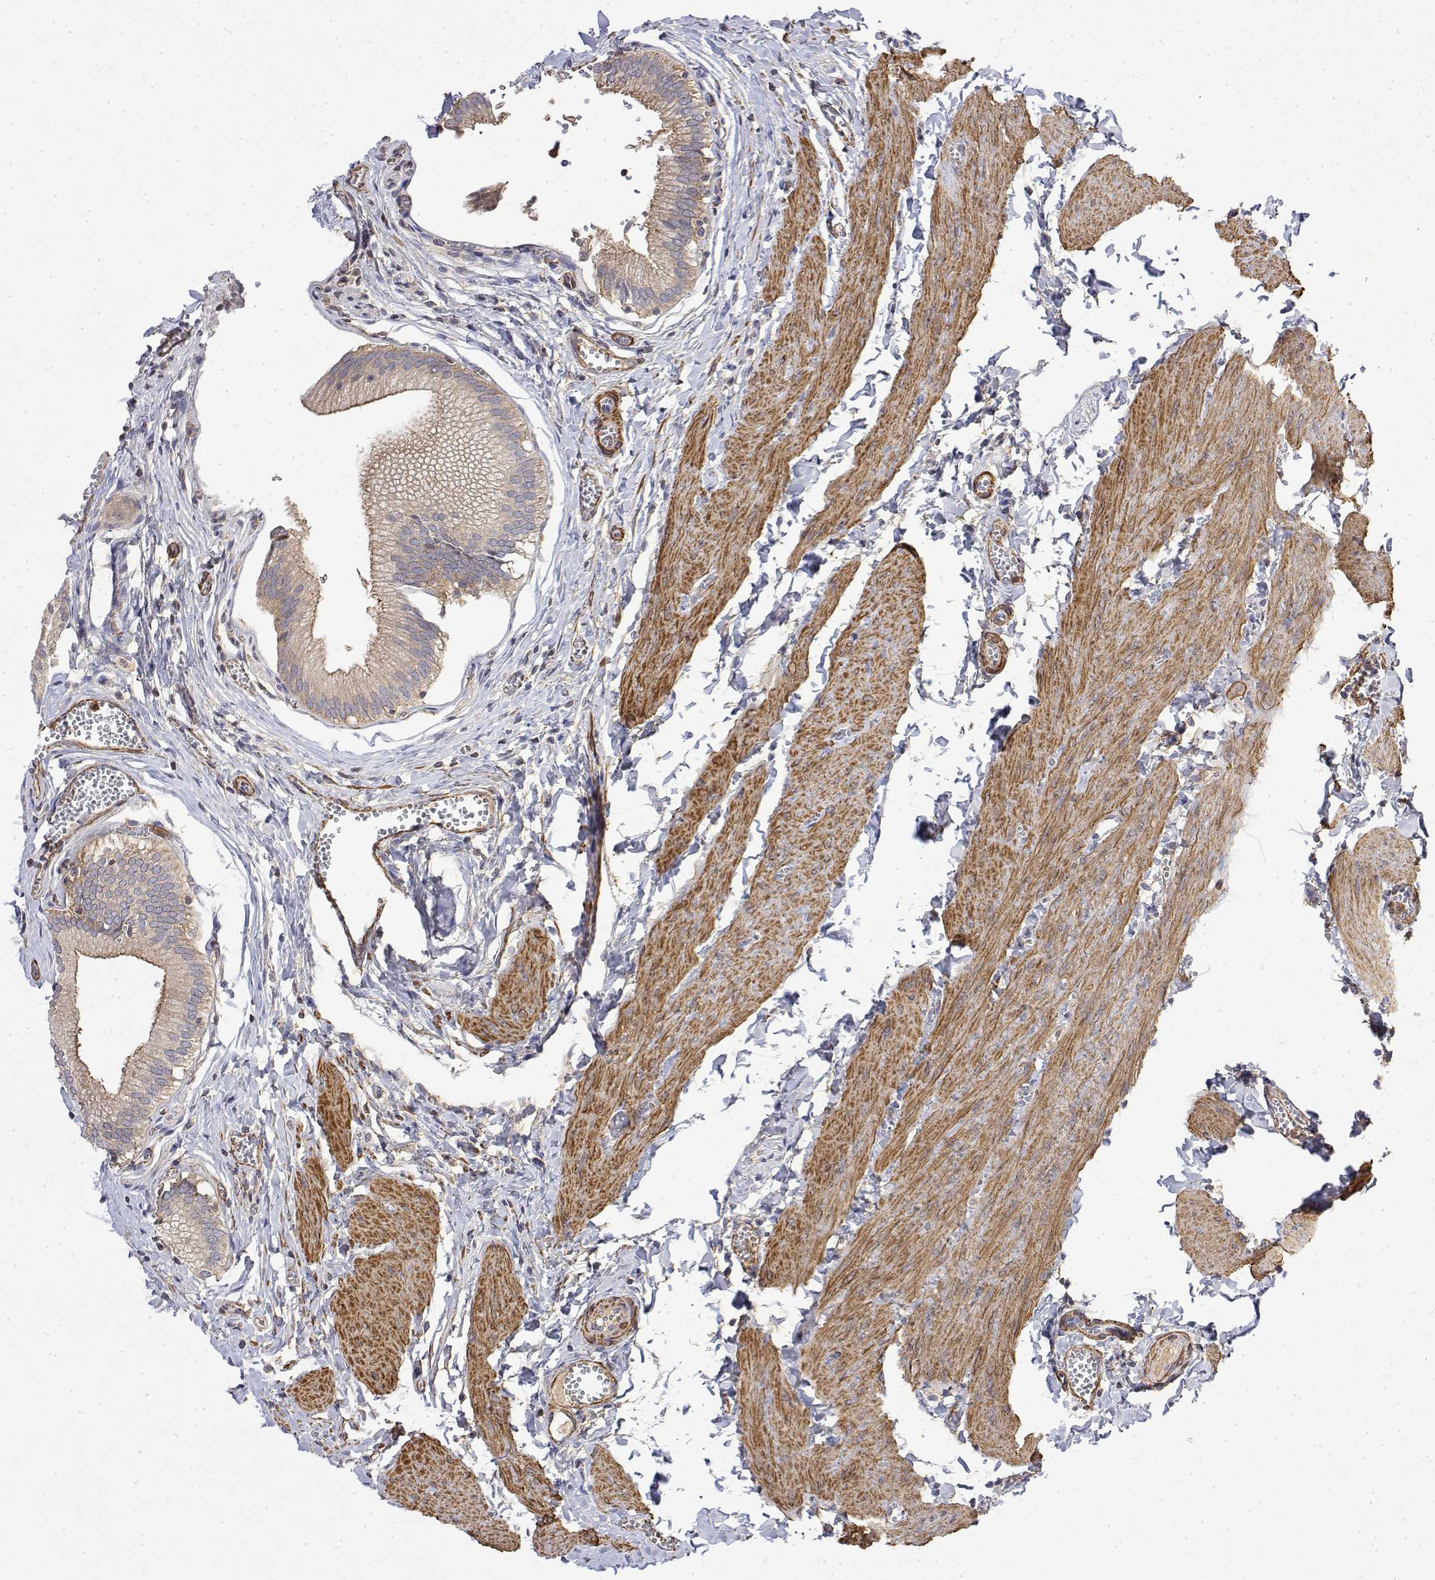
{"staining": {"intensity": "moderate", "quantity": "<25%", "location": "cytoplasmic/membranous"}, "tissue": "gallbladder", "cell_type": "Glandular cells", "image_type": "normal", "snomed": [{"axis": "morphology", "description": "Normal tissue, NOS"}, {"axis": "topography", "description": "Gallbladder"}, {"axis": "topography", "description": "Peripheral nerve tissue"}], "caption": "This photomicrograph displays benign gallbladder stained with immunohistochemistry to label a protein in brown. The cytoplasmic/membranous of glandular cells show moderate positivity for the protein. Nuclei are counter-stained blue.", "gene": "SOWAHD", "patient": {"sex": "male", "age": 17}}